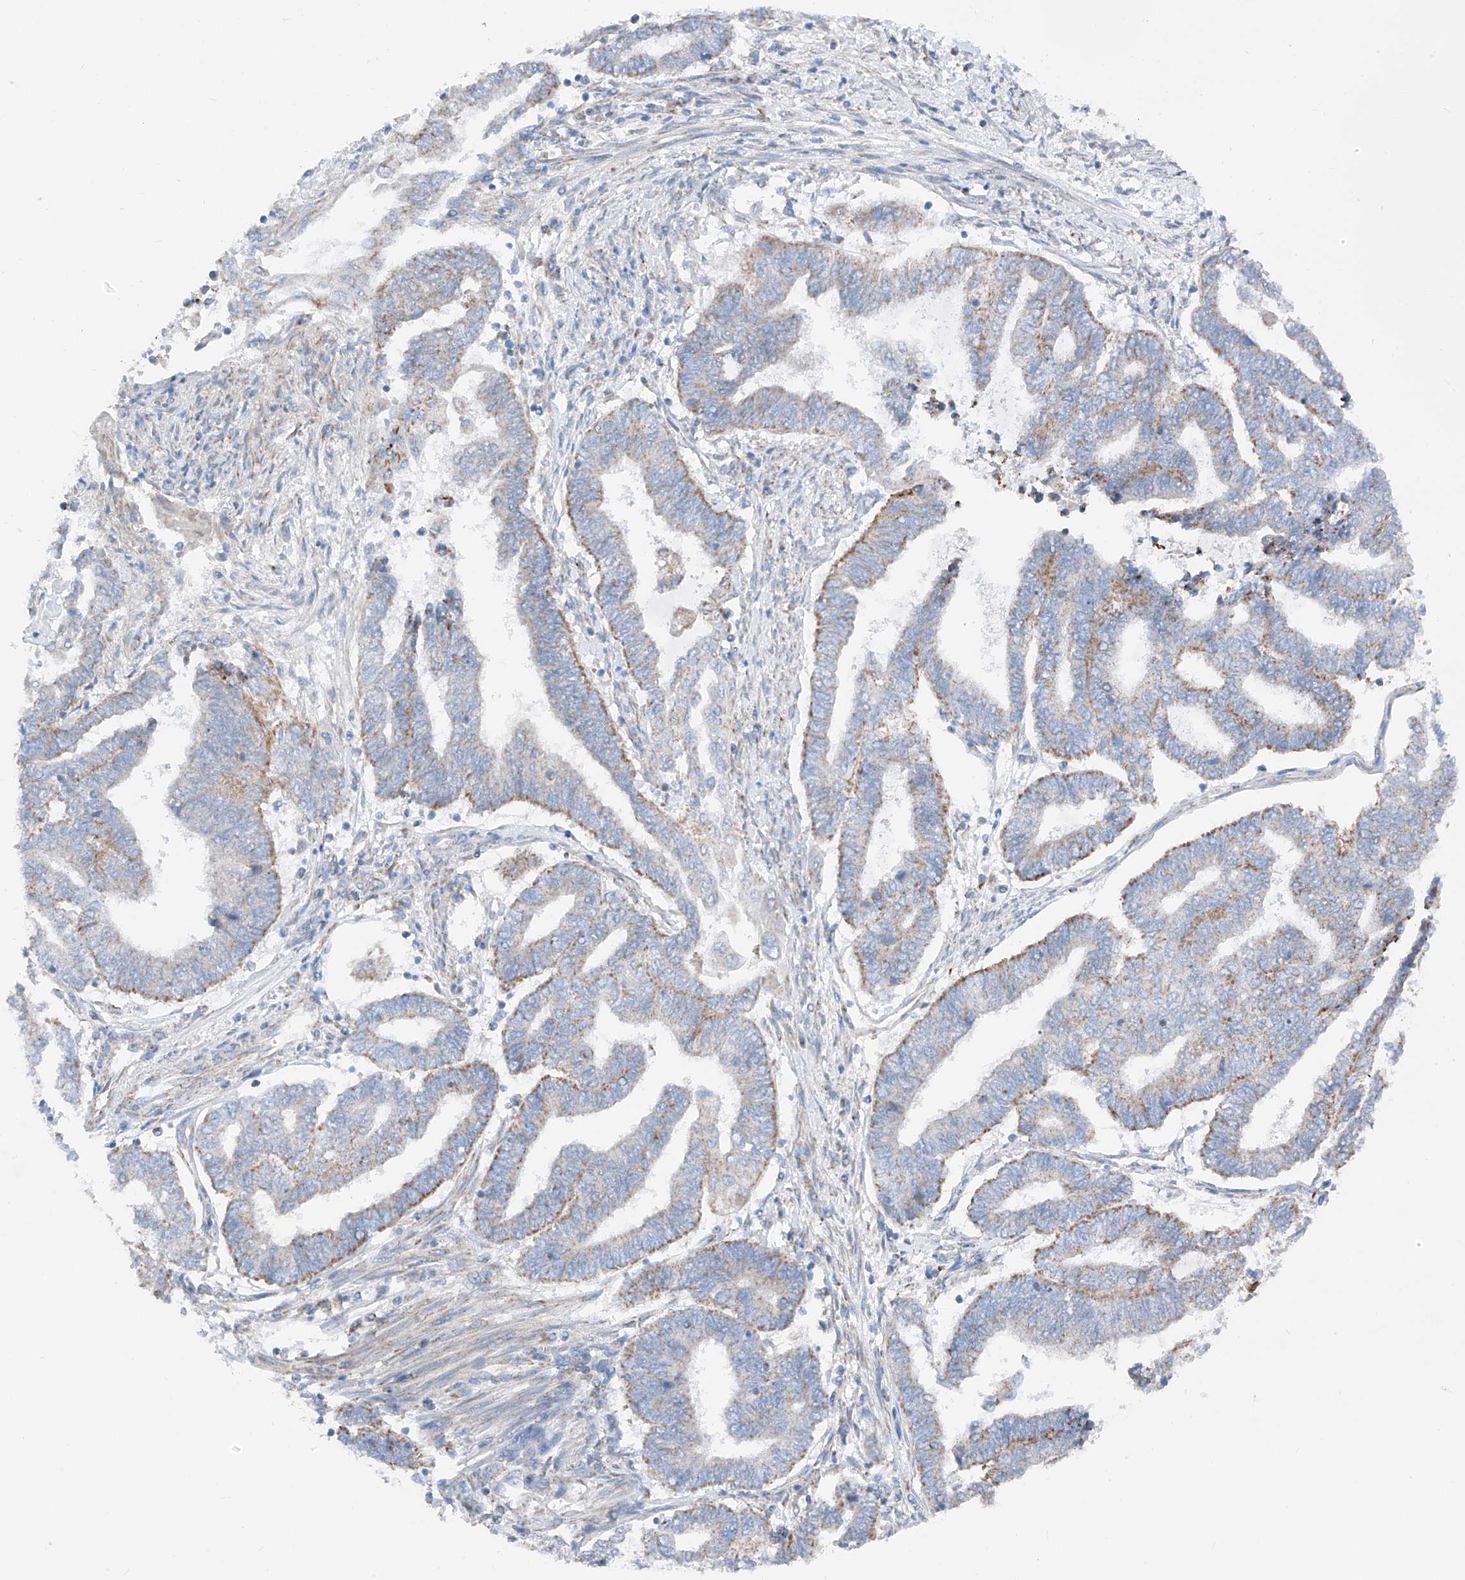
{"staining": {"intensity": "moderate", "quantity": "25%-75%", "location": "cytoplasmic/membranous"}, "tissue": "endometrial cancer", "cell_type": "Tumor cells", "image_type": "cancer", "snomed": [{"axis": "morphology", "description": "Adenocarcinoma, NOS"}, {"axis": "topography", "description": "Uterus"}, {"axis": "topography", "description": "Endometrium"}], "caption": "A brown stain highlights moderate cytoplasmic/membranous staining of a protein in human endometrial cancer (adenocarcinoma) tumor cells.", "gene": "MRAP", "patient": {"sex": "female", "age": 70}}